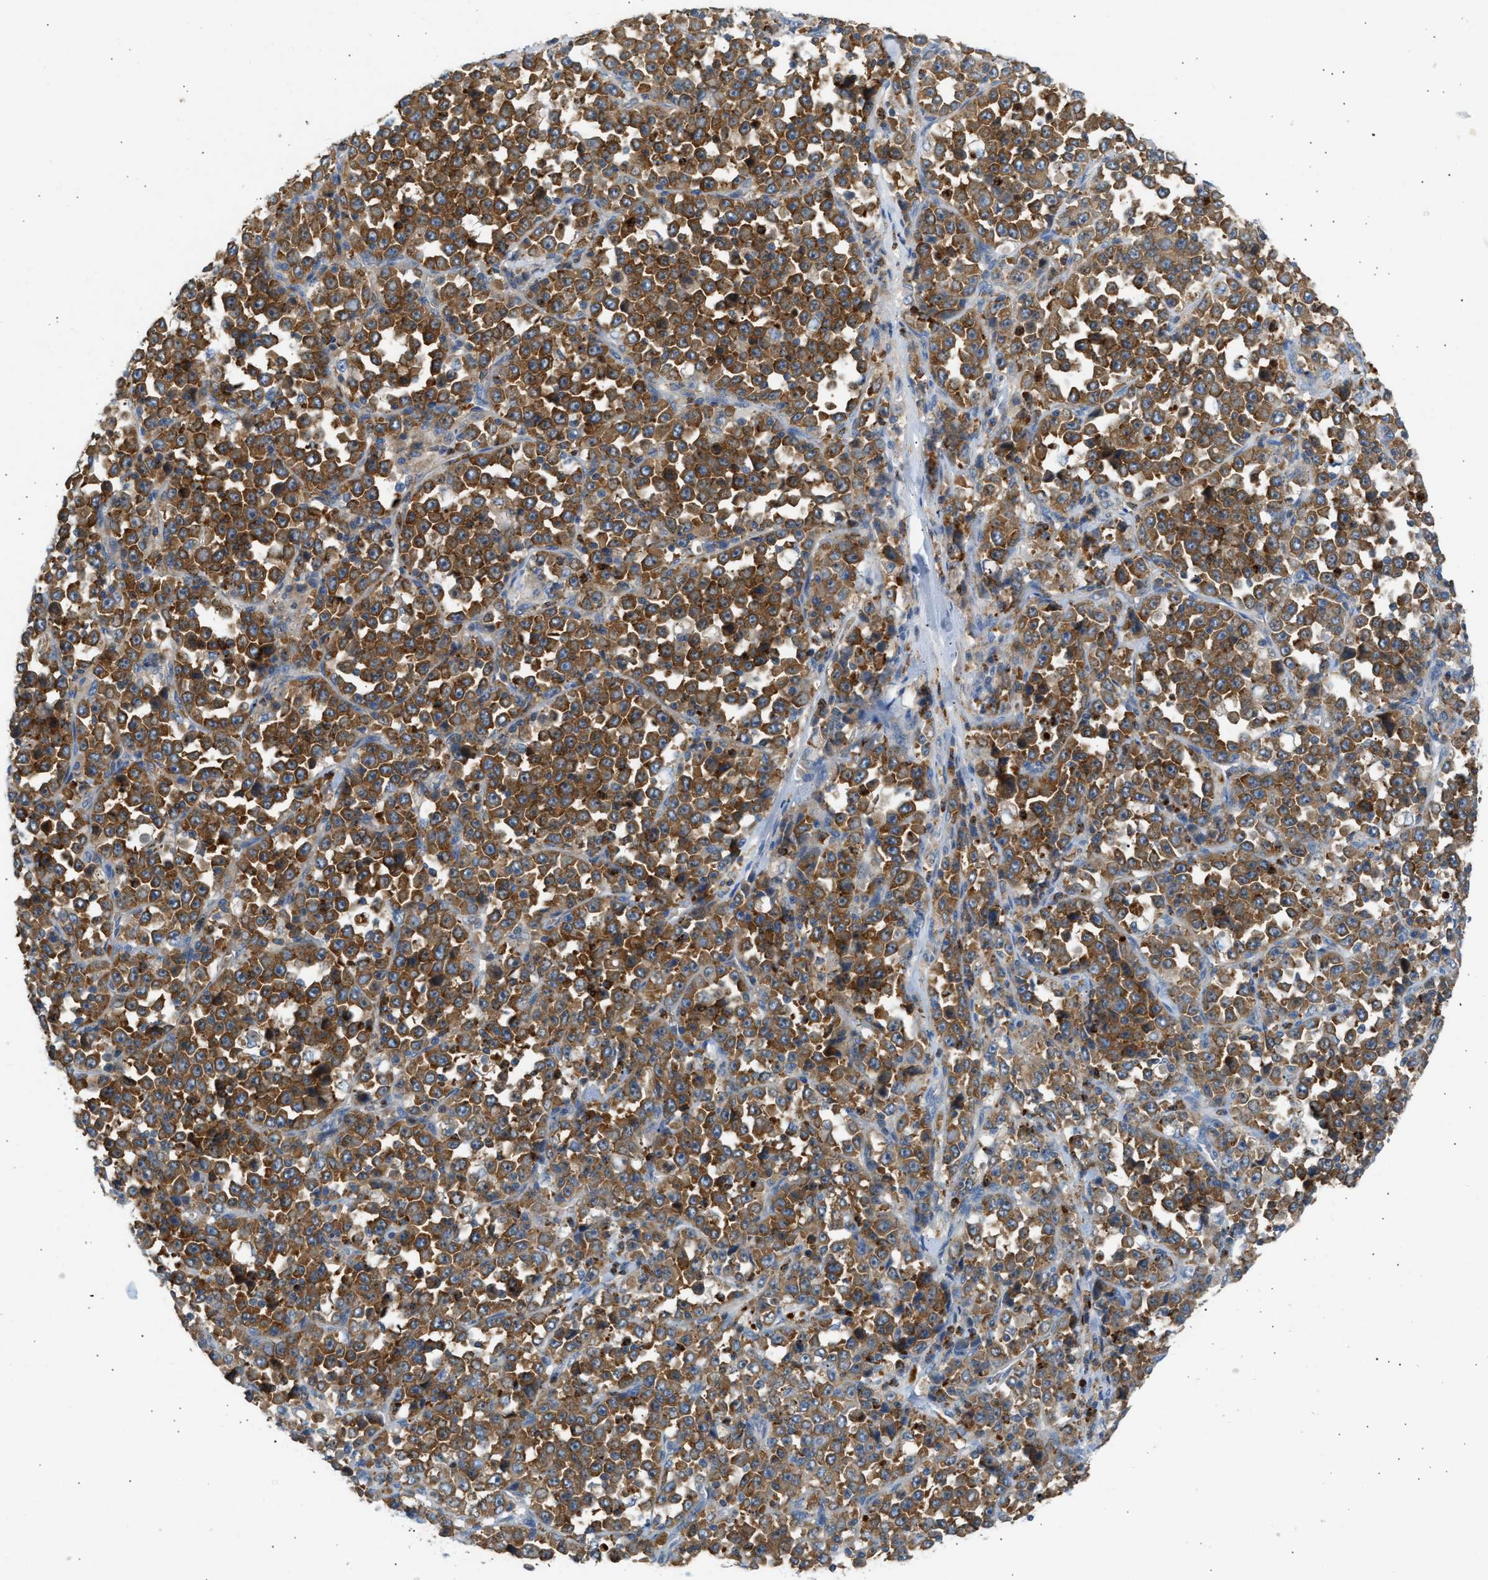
{"staining": {"intensity": "strong", "quantity": ">75%", "location": "cytoplasmic/membranous"}, "tissue": "stomach cancer", "cell_type": "Tumor cells", "image_type": "cancer", "snomed": [{"axis": "morphology", "description": "Normal tissue, NOS"}, {"axis": "morphology", "description": "Adenocarcinoma, NOS"}, {"axis": "topography", "description": "Stomach, upper"}, {"axis": "topography", "description": "Stomach"}], "caption": "Adenocarcinoma (stomach) tissue demonstrates strong cytoplasmic/membranous expression in approximately >75% of tumor cells, visualized by immunohistochemistry.", "gene": "TRIM50", "patient": {"sex": "male", "age": 59}}